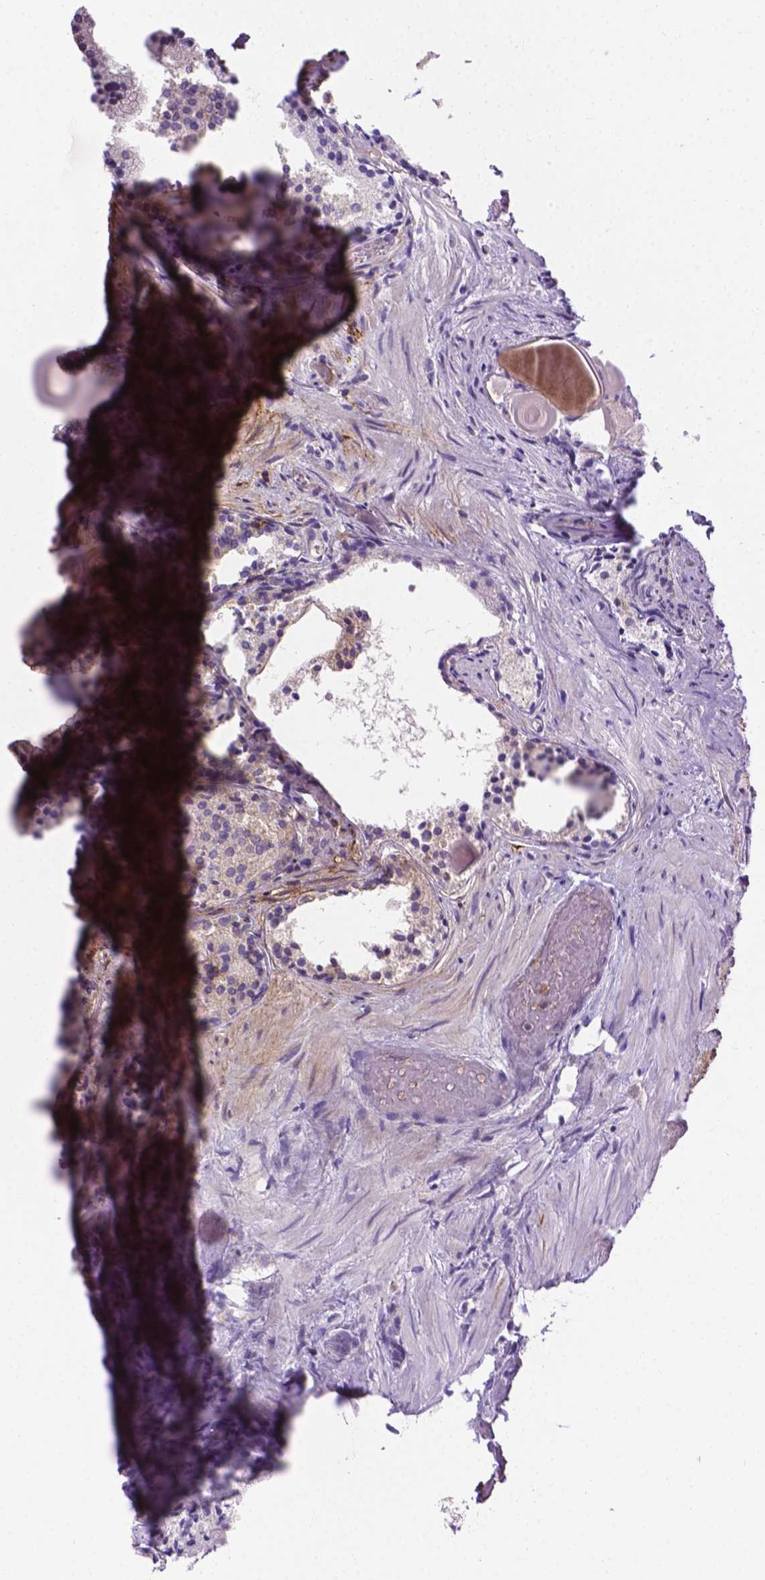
{"staining": {"intensity": "negative", "quantity": "none", "location": "none"}, "tissue": "prostate cancer", "cell_type": "Tumor cells", "image_type": "cancer", "snomed": [{"axis": "morphology", "description": "Adenocarcinoma, High grade"}, {"axis": "topography", "description": "Prostate"}], "caption": "Photomicrograph shows no significant protein positivity in tumor cells of prostate cancer.", "gene": "ACAD10", "patient": {"sex": "male", "age": 90}}